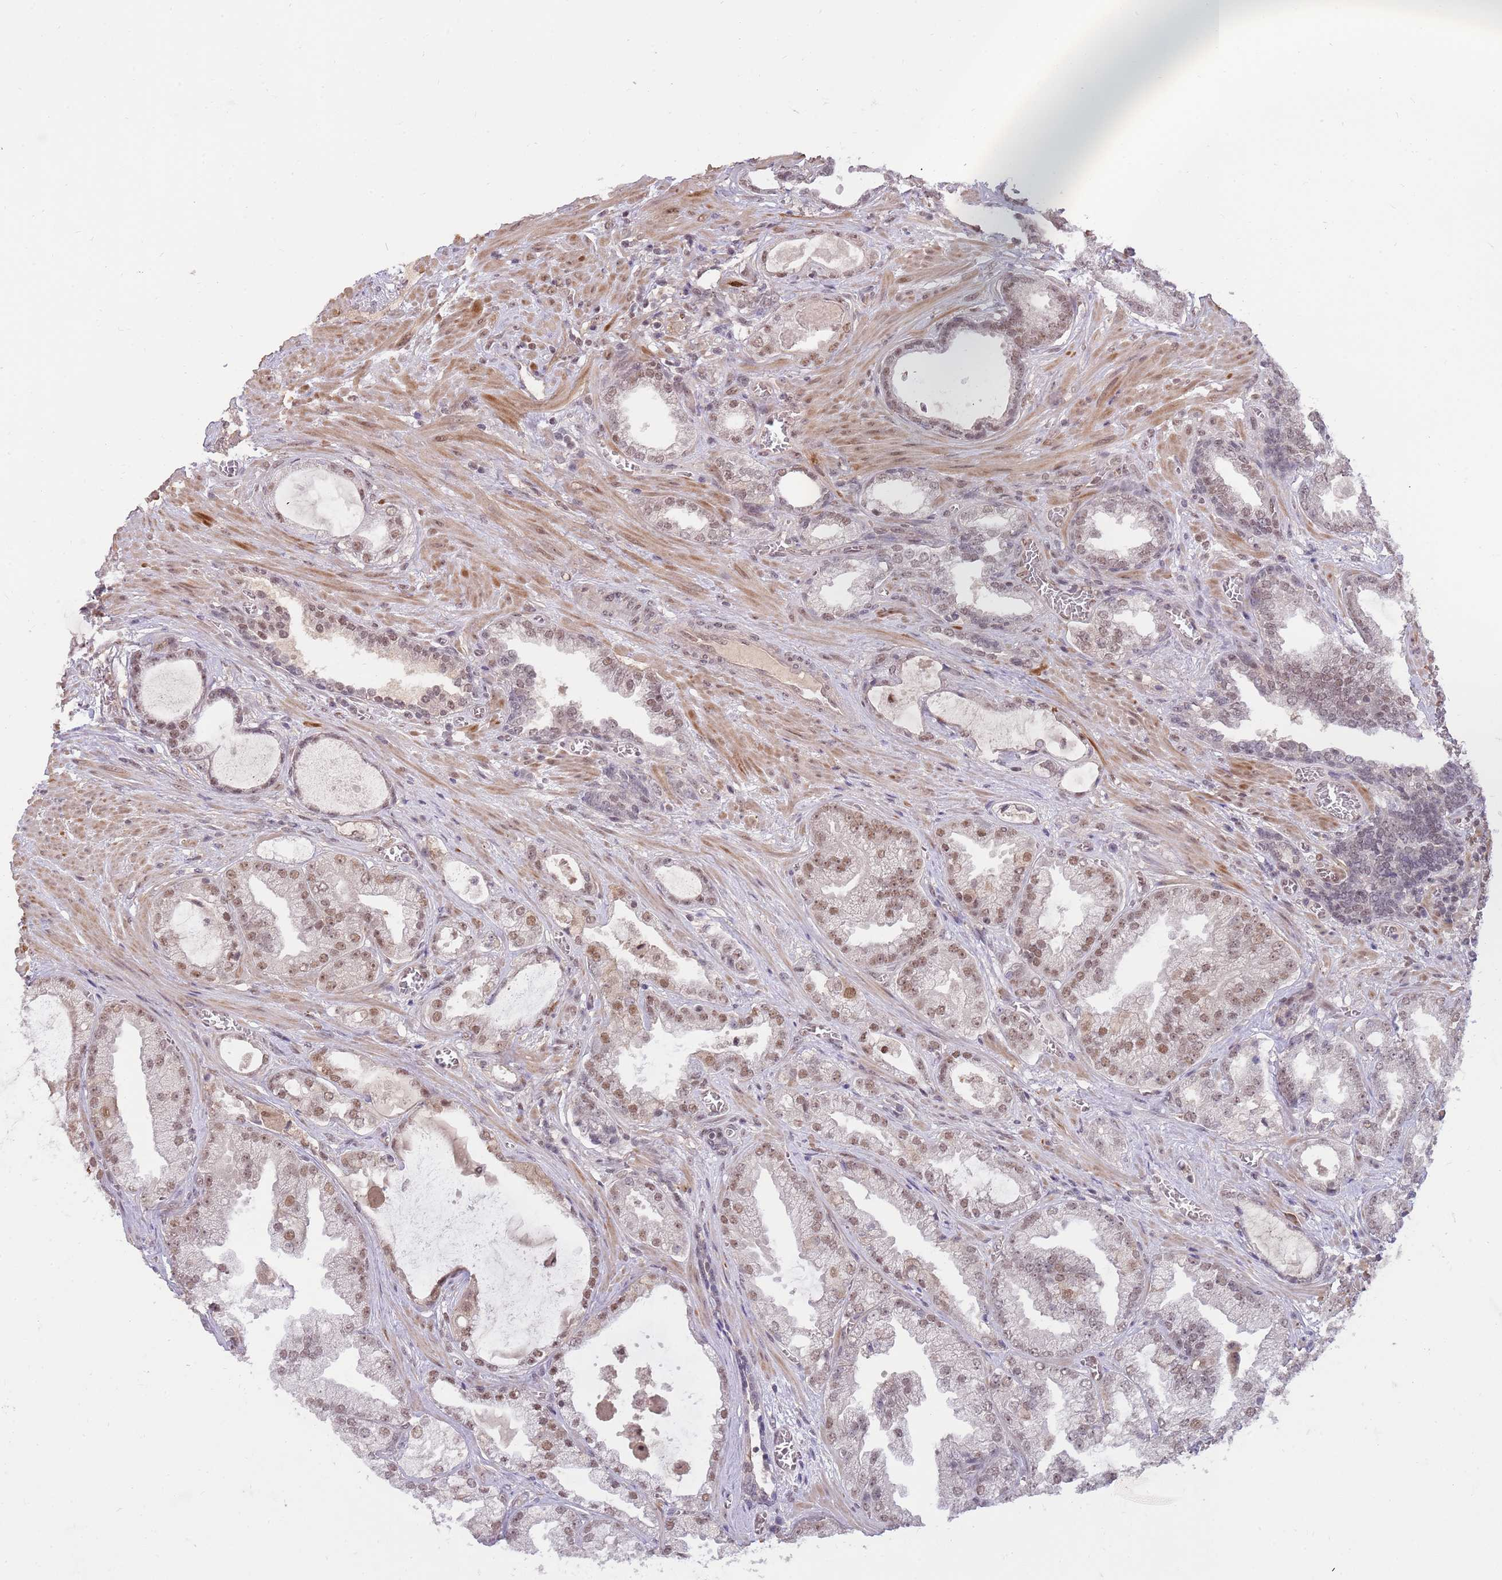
{"staining": {"intensity": "moderate", "quantity": ">75%", "location": "nuclear"}, "tissue": "prostate cancer", "cell_type": "Tumor cells", "image_type": "cancer", "snomed": [{"axis": "morphology", "description": "Adenocarcinoma, Low grade"}, {"axis": "topography", "description": "Prostate"}], "caption": "Prostate cancer (adenocarcinoma (low-grade)) stained for a protein (brown) exhibits moderate nuclear positive staining in about >75% of tumor cells.", "gene": "ZBTB7A", "patient": {"sex": "male", "age": 57}}